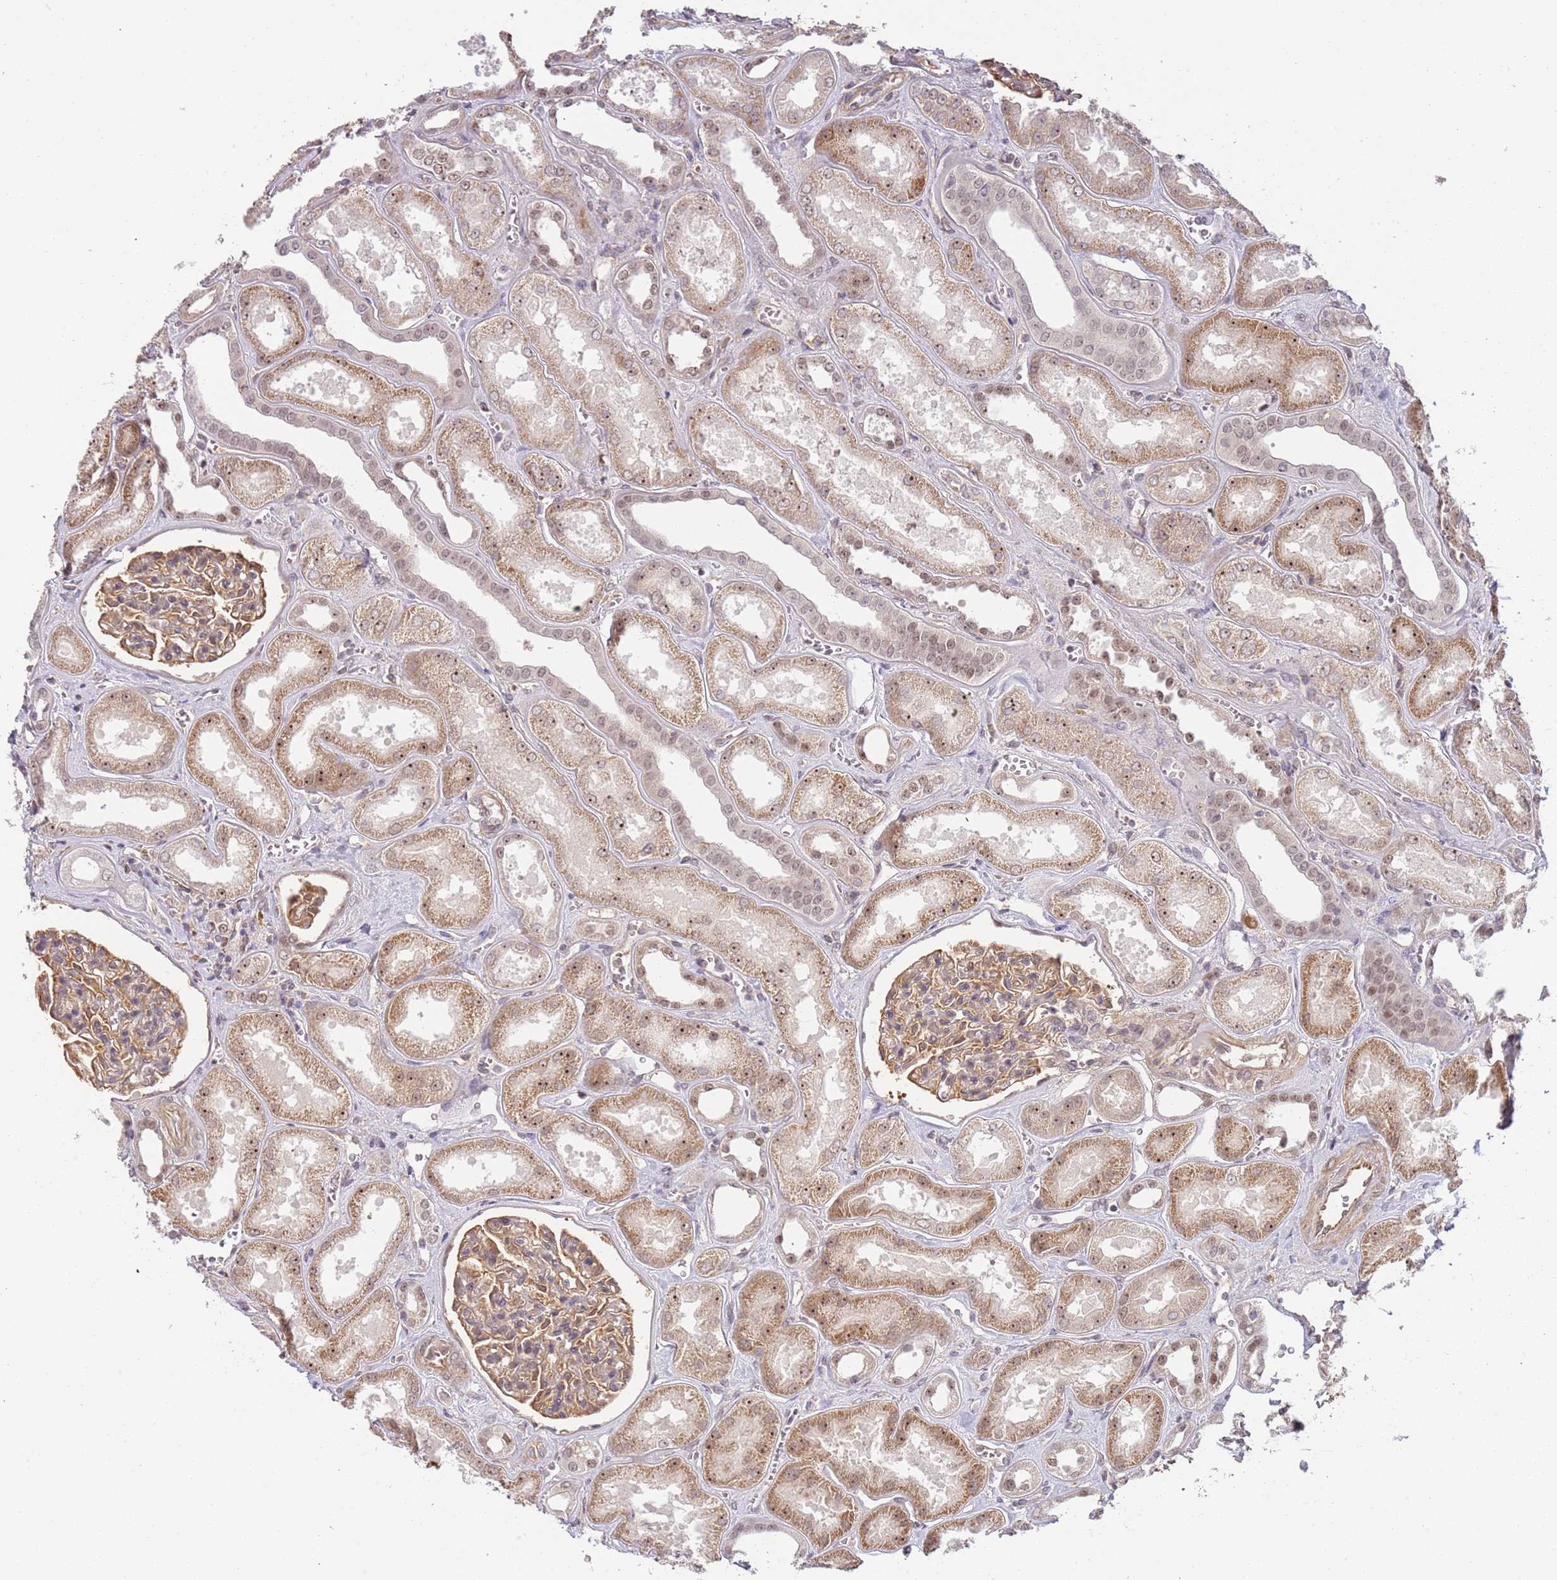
{"staining": {"intensity": "moderate", "quantity": "25%-75%", "location": "cytoplasmic/membranous"}, "tissue": "kidney", "cell_type": "Cells in glomeruli", "image_type": "normal", "snomed": [{"axis": "morphology", "description": "Normal tissue, NOS"}, {"axis": "morphology", "description": "Adenocarcinoma, NOS"}, {"axis": "topography", "description": "Kidney"}], "caption": "Immunohistochemistry (IHC) of unremarkable kidney reveals medium levels of moderate cytoplasmic/membranous positivity in approximately 25%-75% of cells in glomeruli. (Brightfield microscopy of DAB IHC at high magnification).", "gene": "SURF2", "patient": {"sex": "female", "age": 68}}